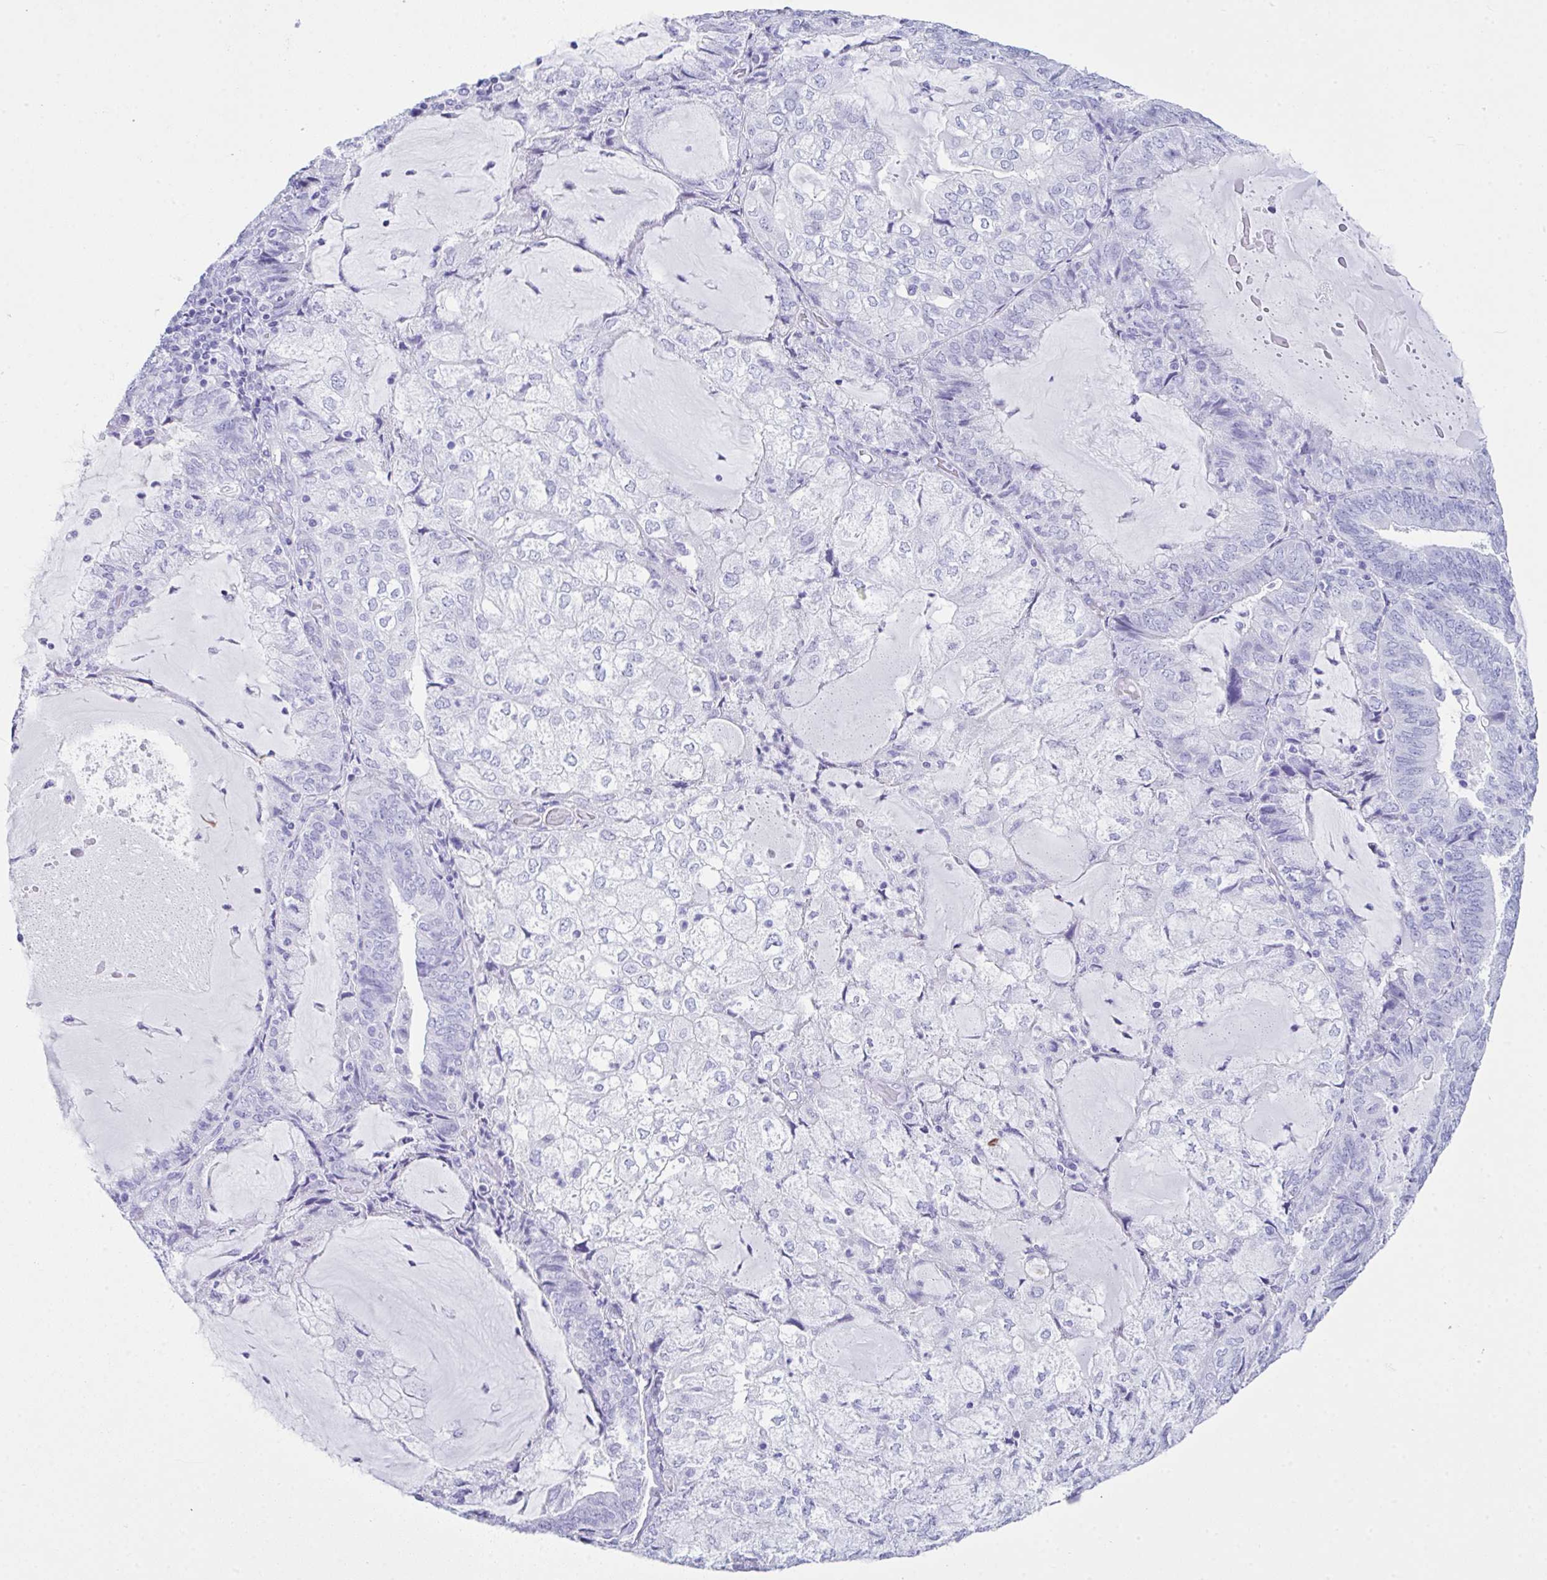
{"staining": {"intensity": "negative", "quantity": "none", "location": "none"}, "tissue": "endometrial cancer", "cell_type": "Tumor cells", "image_type": "cancer", "snomed": [{"axis": "morphology", "description": "Adenocarcinoma, NOS"}, {"axis": "topography", "description": "Endometrium"}], "caption": "Immunohistochemical staining of endometrial cancer shows no significant expression in tumor cells.", "gene": "LGALS4", "patient": {"sex": "female", "age": 81}}